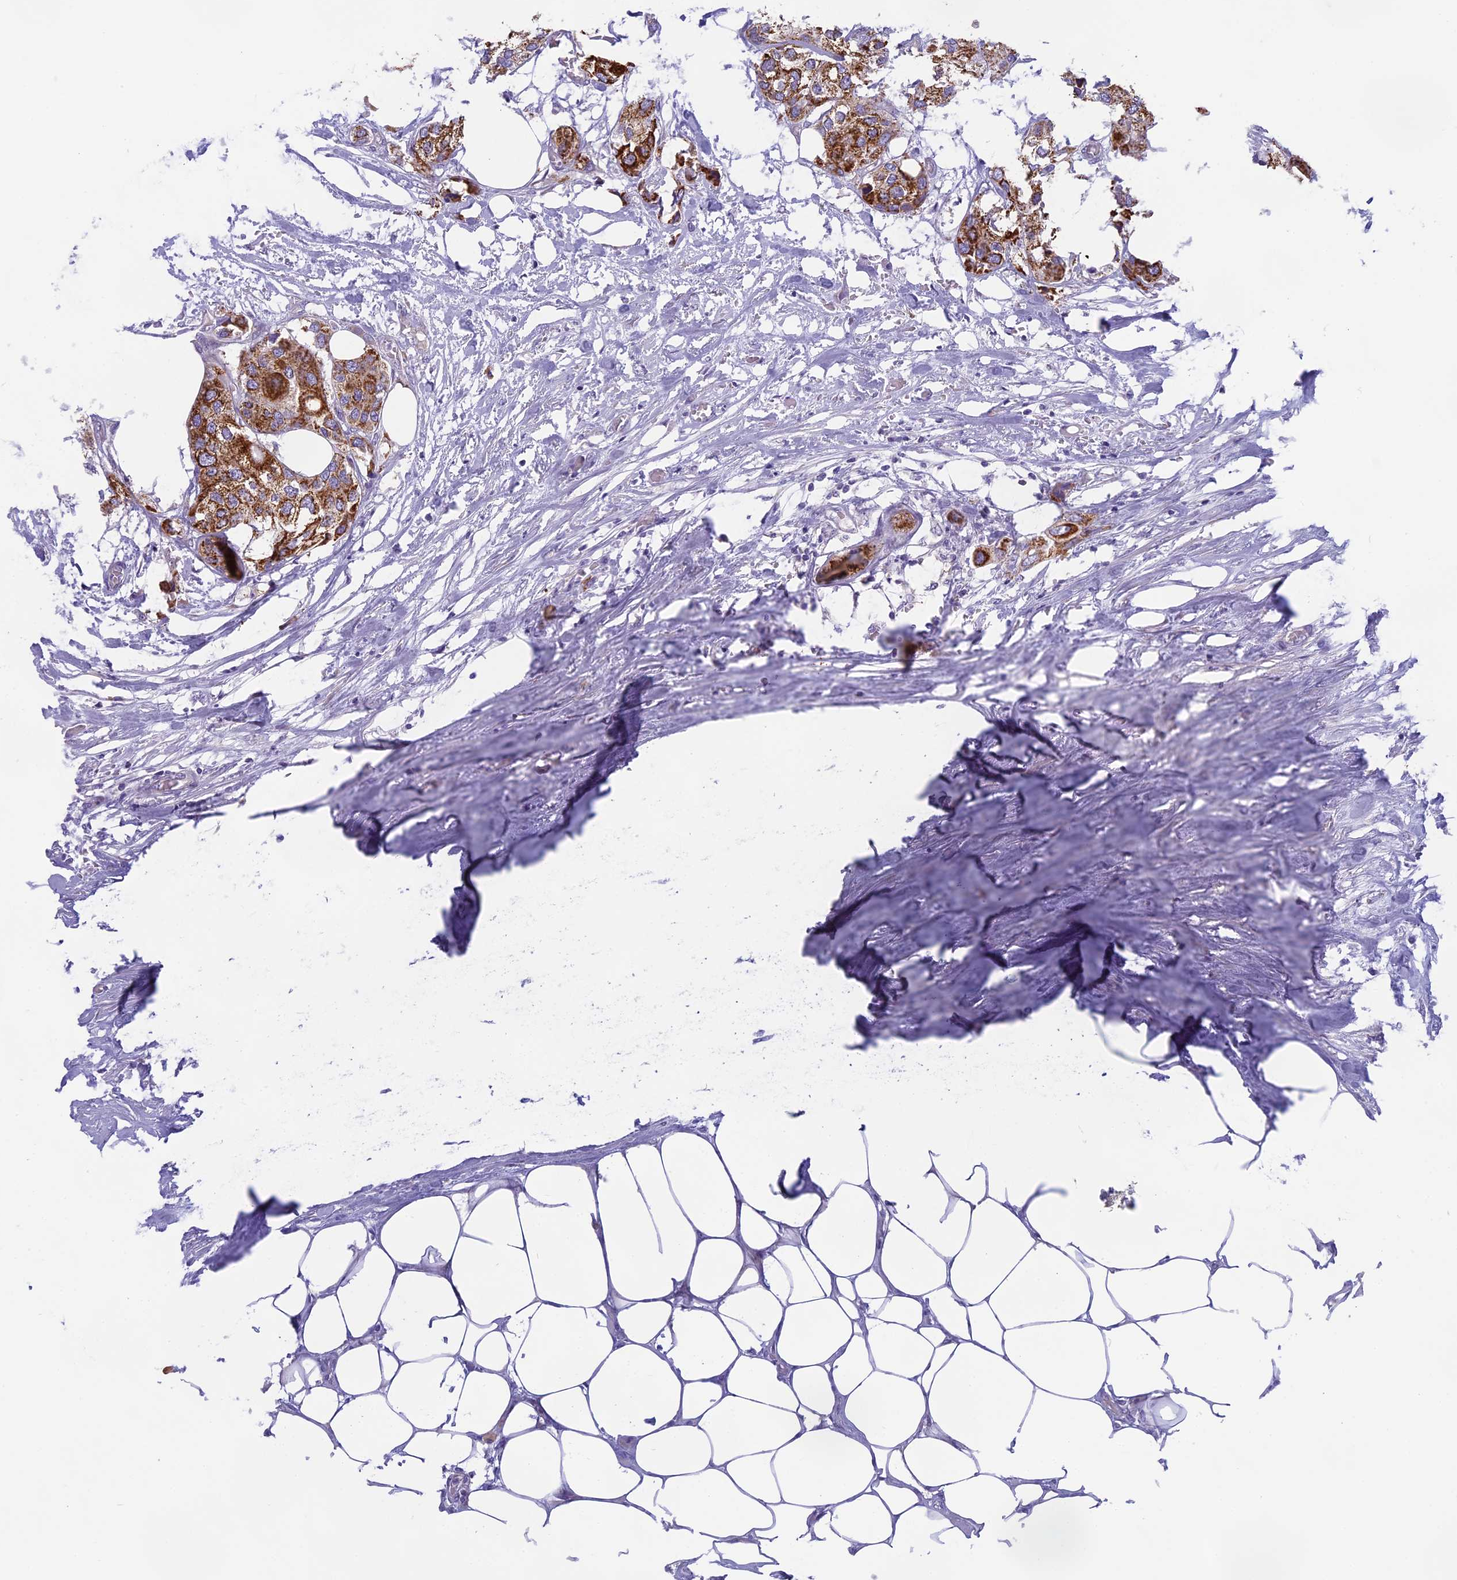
{"staining": {"intensity": "strong", "quantity": ">75%", "location": "cytoplasmic/membranous"}, "tissue": "urothelial cancer", "cell_type": "Tumor cells", "image_type": "cancer", "snomed": [{"axis": "morphology", "description": "Urothelial carcinoma, High grade"}, {"axis": "topography", "description": "Urinary bladder"}], "caption": "An image of human urothelial cancer stained for a protein displays strong cytoplasmic/membranous brown staining in tumor cells.", "gene": "ARHGEF37", "patient": {"sex": "male", "age": 64}}